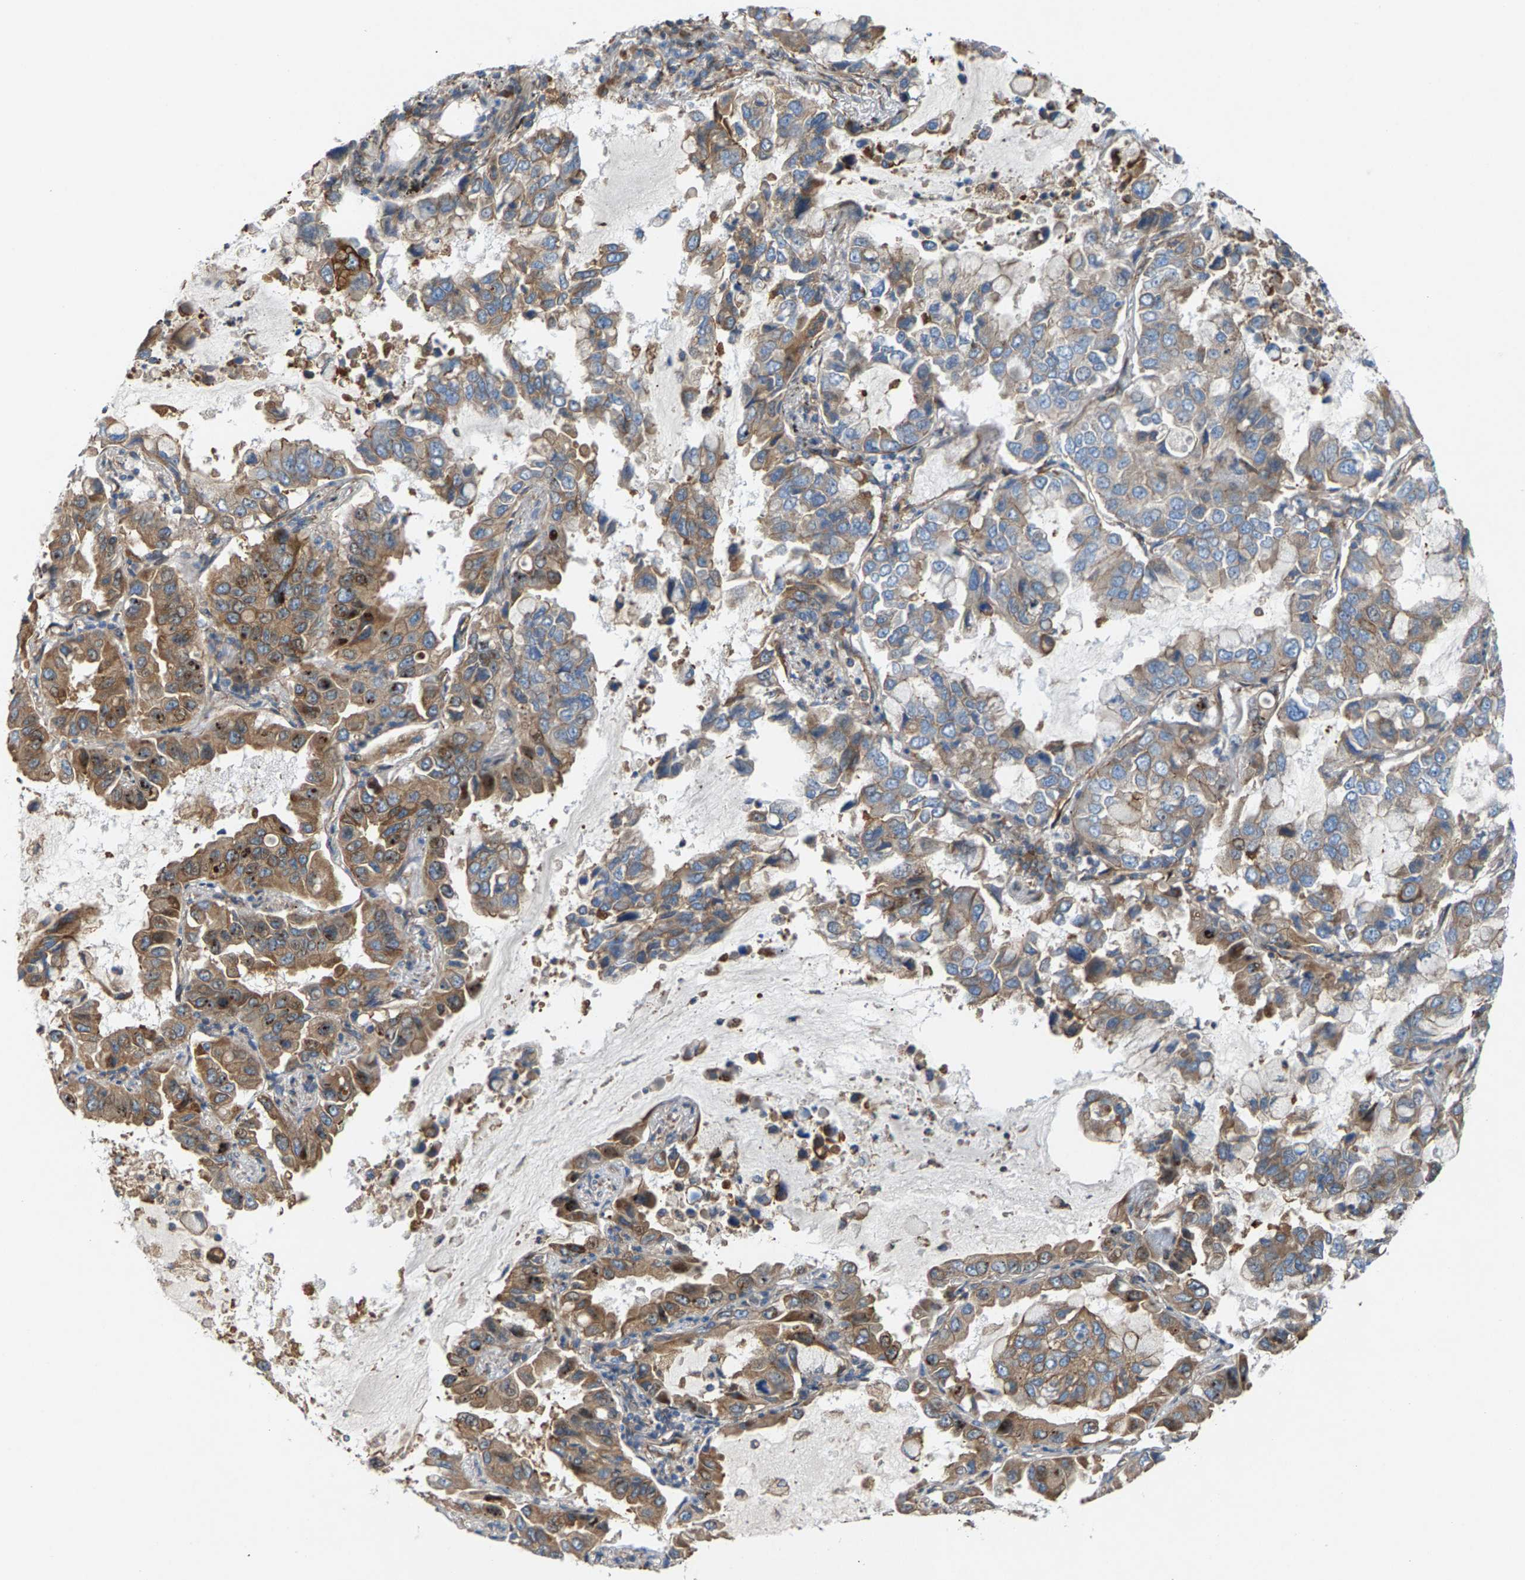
{"staining": {"intensity": "moderate", "quantity": "25%-75%", "location": "cytoplasmic/membranous"}, "tissue": "lung cancer", "cell_type": "Tumor cells", "image_type": "cancer", "snomed": [{"axis": "morphology", "description": "Adenocarcinoma, NOS"}, {"axis": "topography", "description": "Lung"}], "caption": "Moderate cytoplasmic/membranous positivity is seen in about 25%-75% of tumor cells in lung cancer.", "gene": "PDCL", "patient": {"sex": "male", "age": 64}}